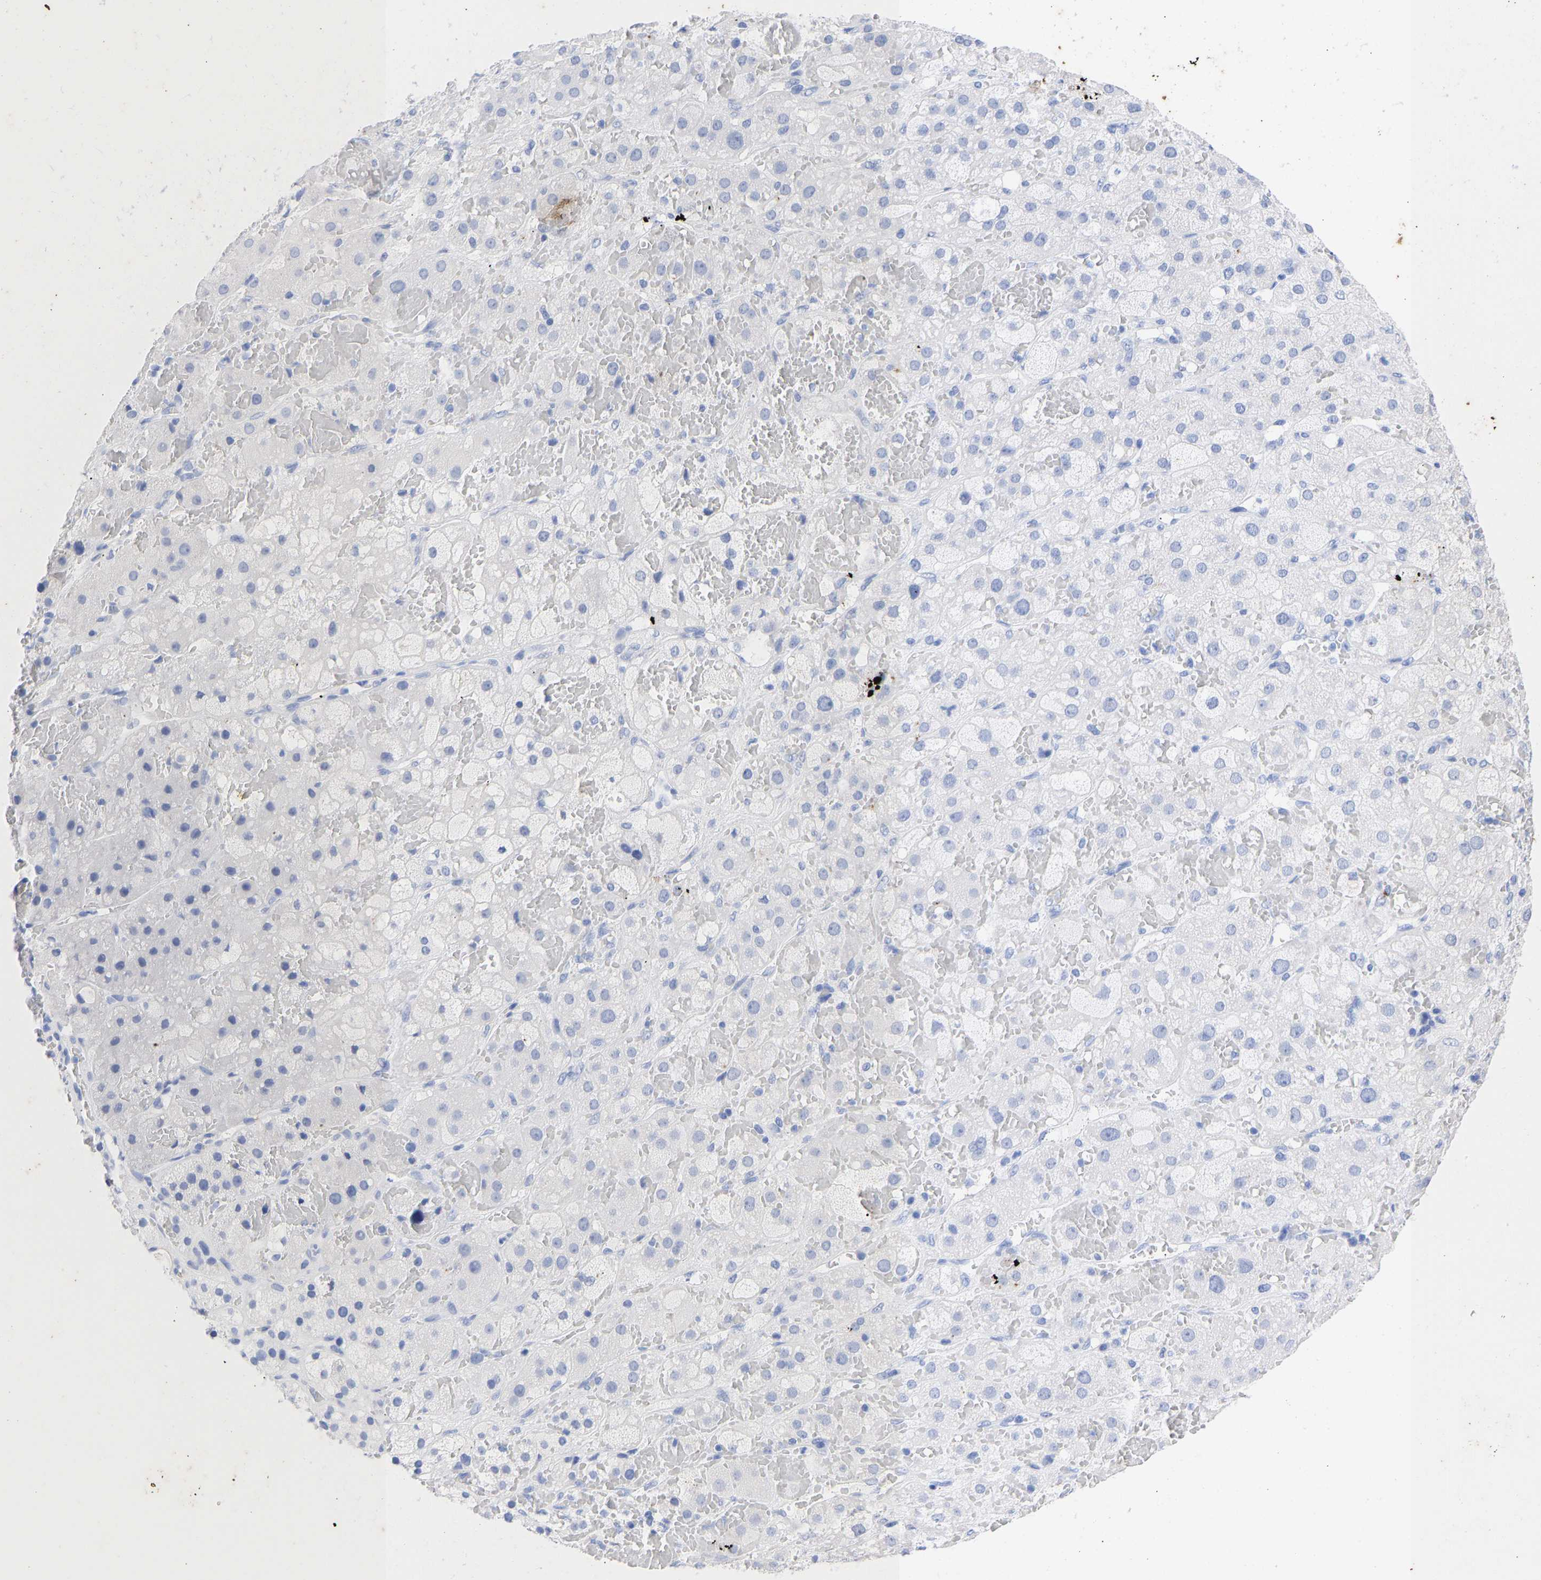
{"staining": {"intensity": "negative", "quantity": "none", "location": "none"}, "tissue": "adrenal gland", "cell_type": "Glandular cells", "image_type": "normal", "snomed": [{"axis": "morphology", "description": "Normal tissue, NOS"}, {"axis": "topography", "description": "Adrenal gland"}], "caption": "This is an IHC photomicrograph of unremarkable adrenal gland. There is no staining in glandular cells.", "gene": "KRT1", "patient": {"sex": "female", "age": 47}}